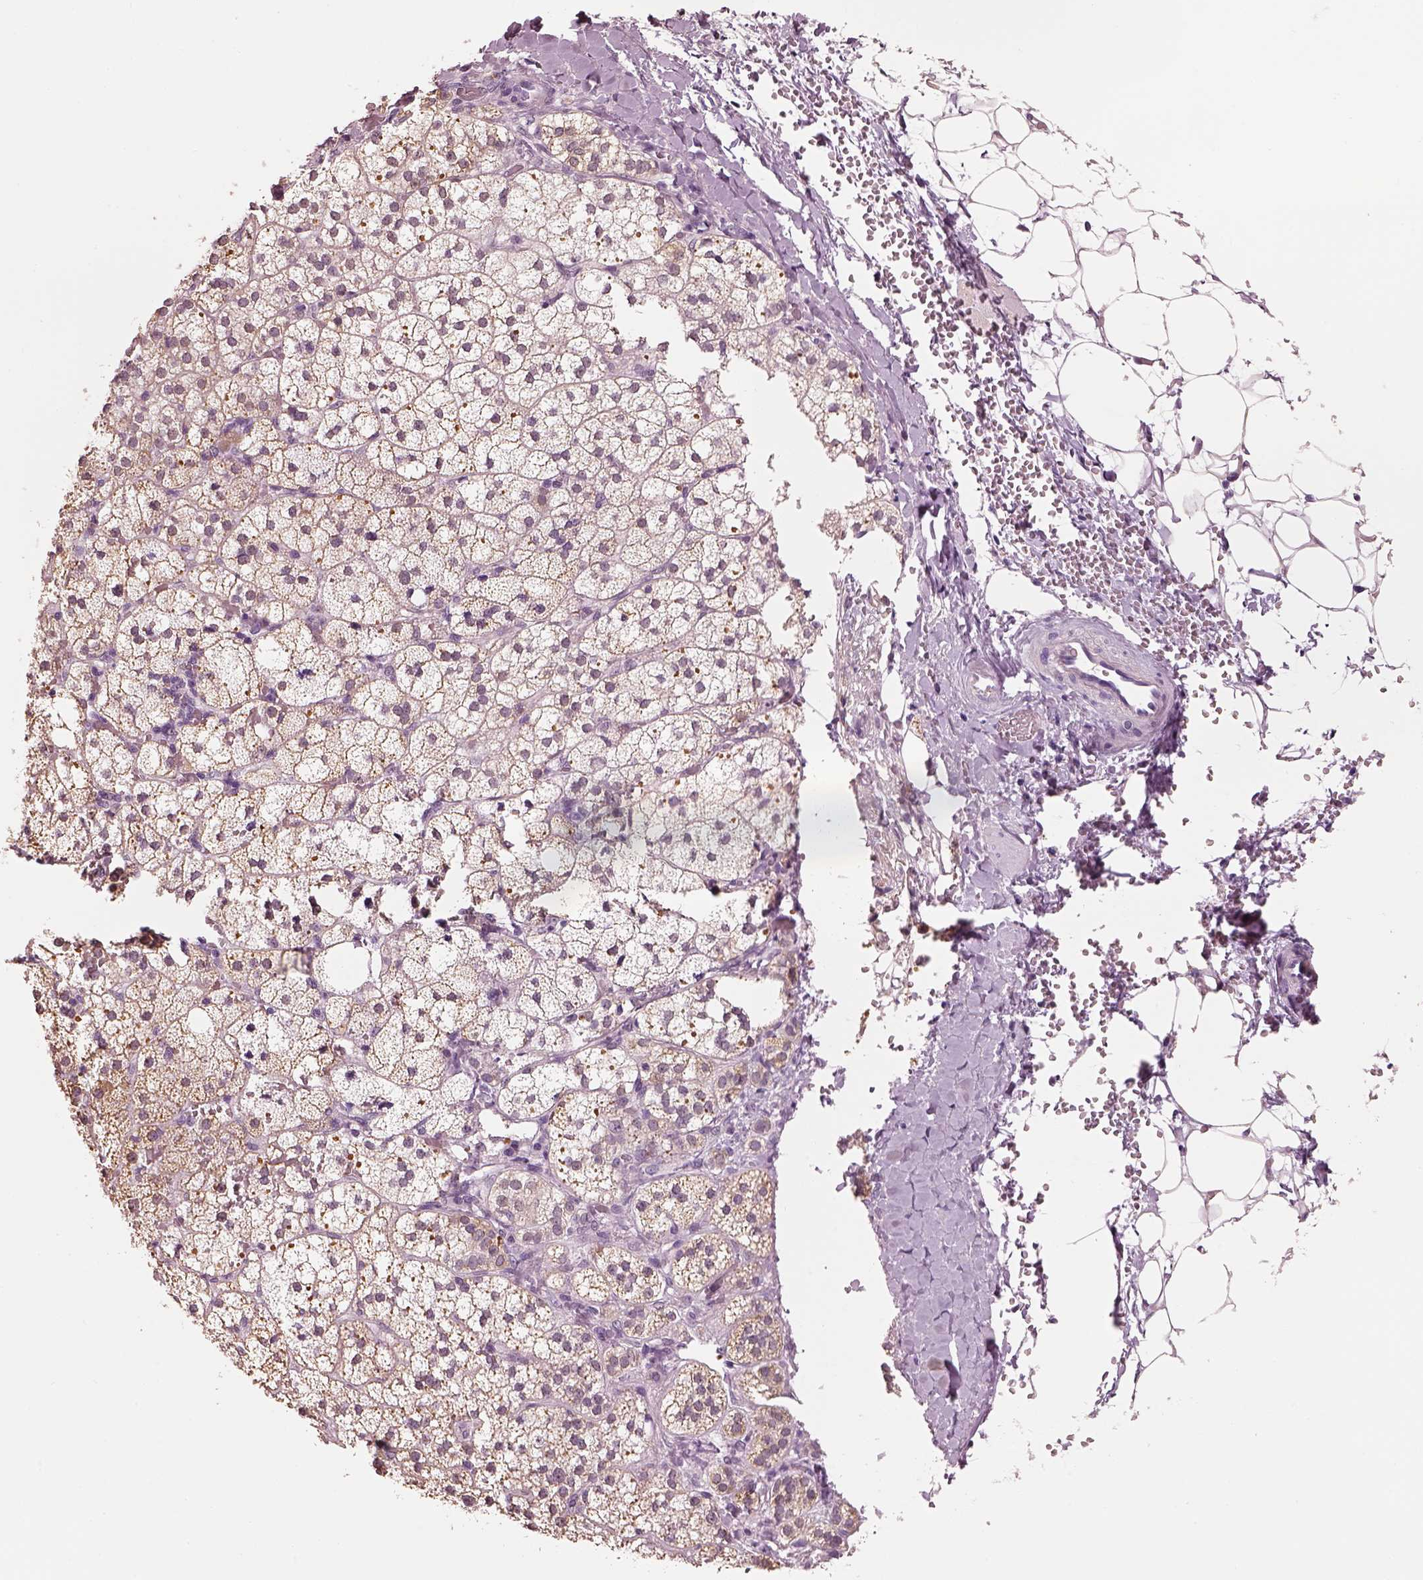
{"staining": {"intensity": "moderate", "quantity": "25%-75%", "location": "cytoplasmic/membranous"}, "tissue": "adrenal gland", "cell_type": "Glandular cells", "image_type": "normal", "snomed": [{"axis": "morphology", "description": "Normal tissue, NOS"}, {"axis": "topography", "description": "Adrenal gland"}], "caption": "Unremarkable adrenal gland demonstrates moderate cytoplasmic/membranous positivity in about 25%-75% of glandular cells.", "gene": "ELSPBP1", "patient": {"sex": "male", "age": 53}}